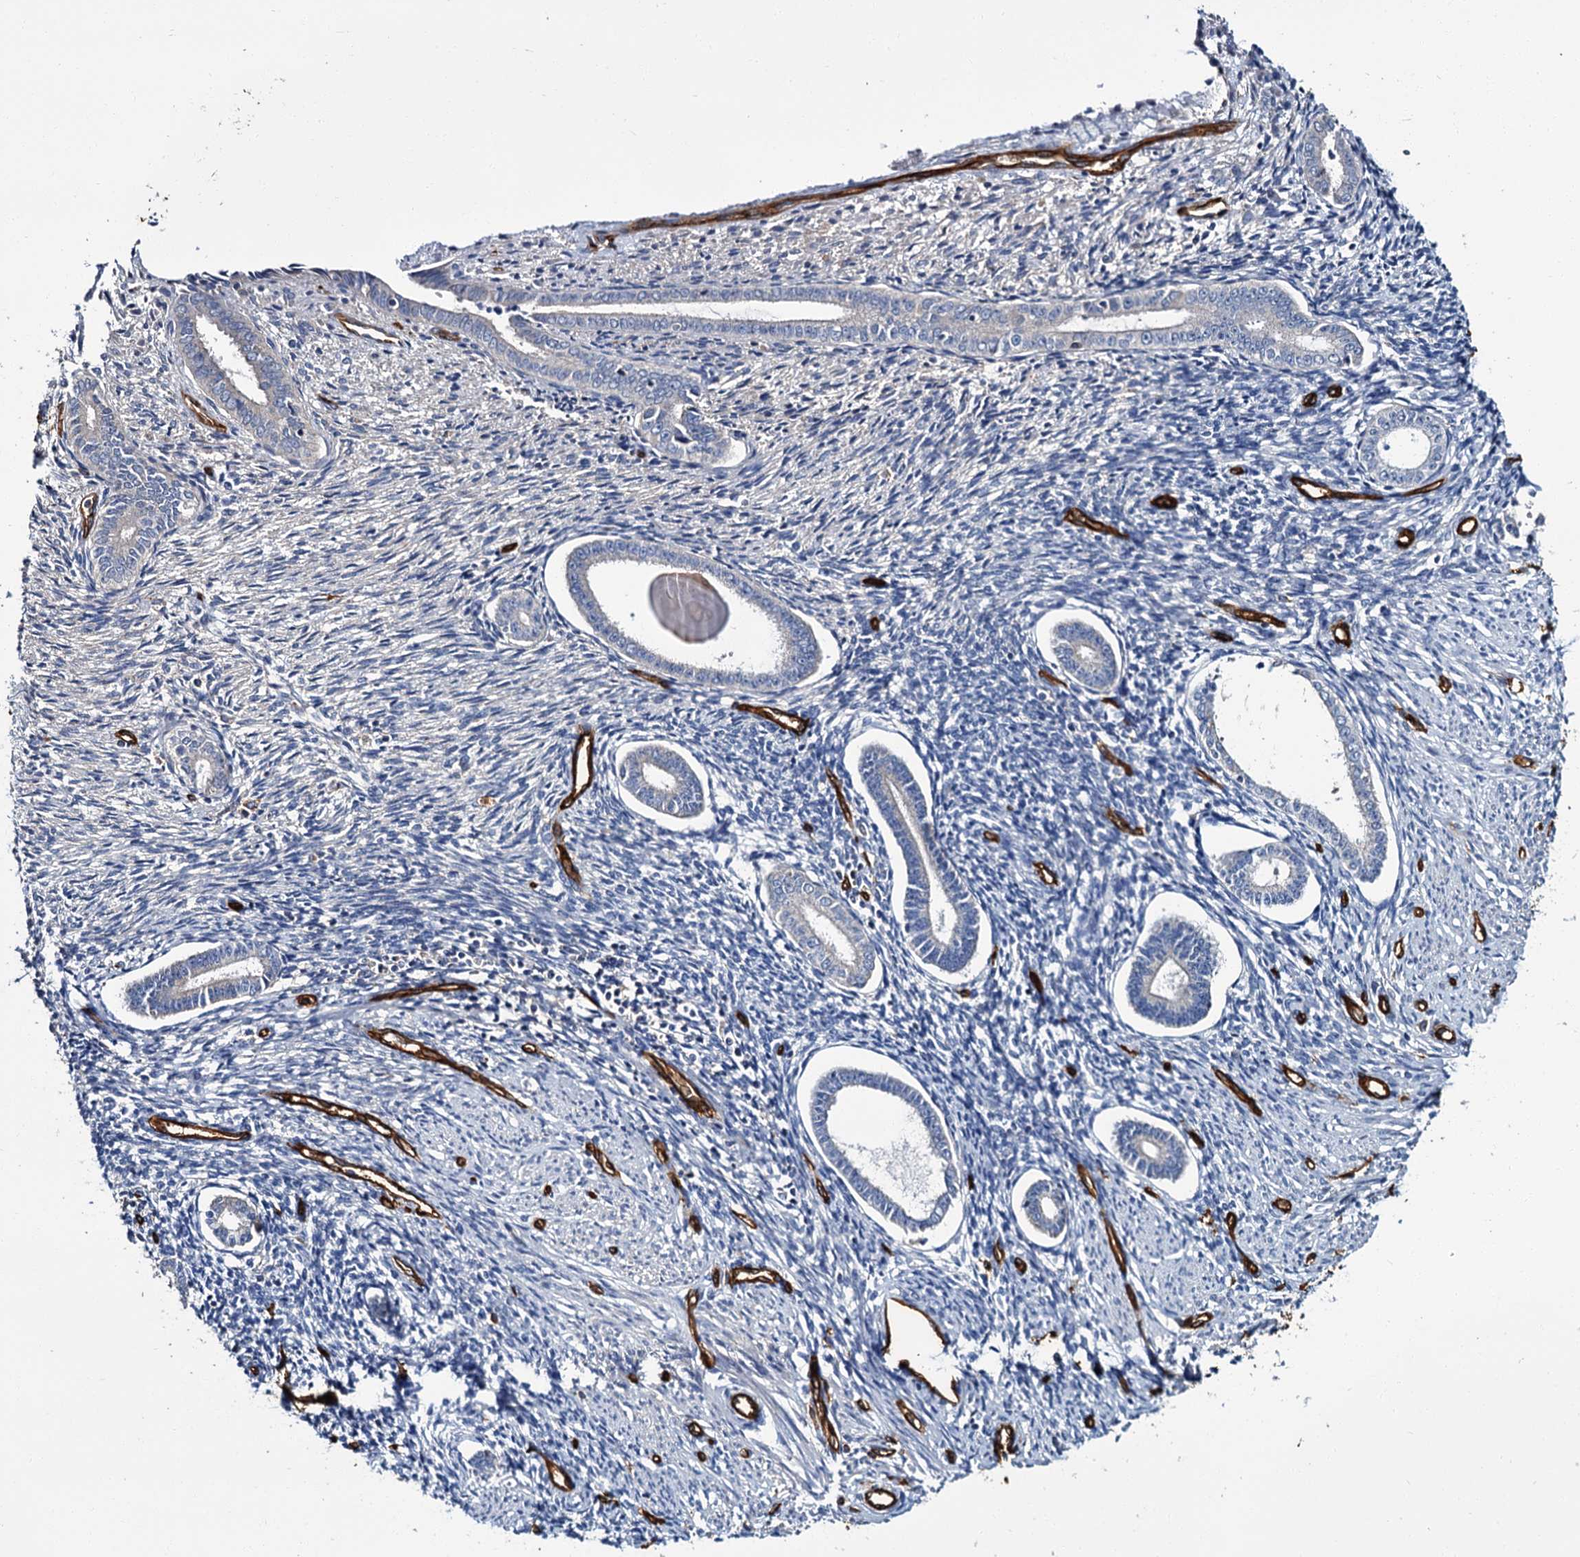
{"staining": {"intensity": "negative", "quantity": "none", "location": "none"}, "tissue": "endometrium", "cell_type": "Cells in endometrial stroma", "image_type": "normal", "snomed": [{"axis": "morphology", "description": "Normal tissue, NOS"}, {"axis": "topography", "description": "Endometrium"}], "caption": "Cells in endometrial stroma are negative for protein expression in unremarkable human endometrium.", "gene": "CACNA1C", "patient": {"sex": "female", "age": 56}}